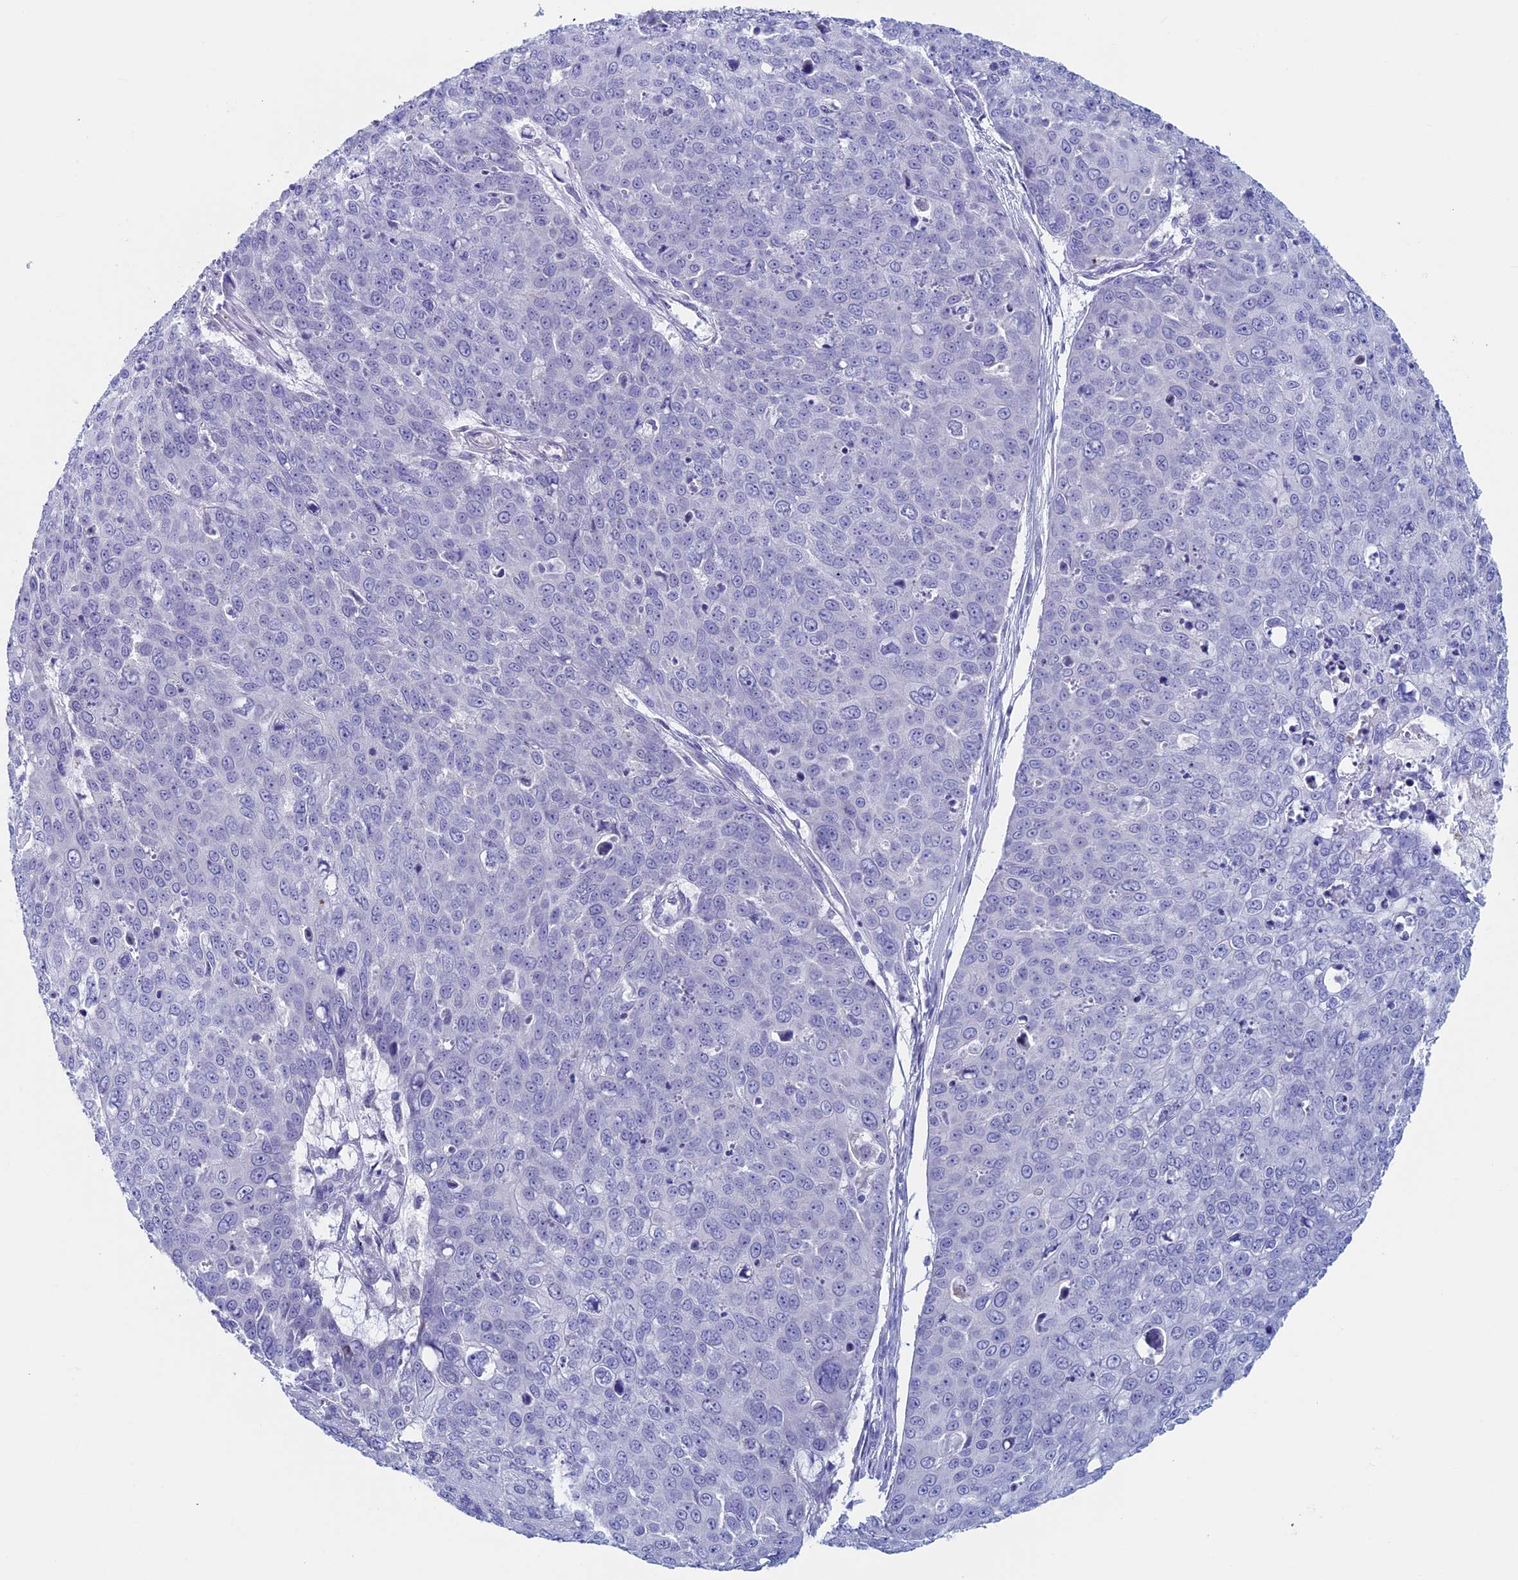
{"staining": {"intensity": "negative", "quantity": "none", "location": "none"}, "tissue": "skin cancer", "cell_type": "Tumor cells", "image_type": "cancer", "snomed": [{"axis": "morphology", "description": "Squamous cell carcinoma, NOS"}, {"axis": "topography", "description": "Skin"}], "caption": "DAB immunohistochemical staining of human squamous cell carcinoma (skin) exhibits no significant staining in tumor cells.", "gene": "MAGEB6", "patient": {"sex": "male", "age": 71}}